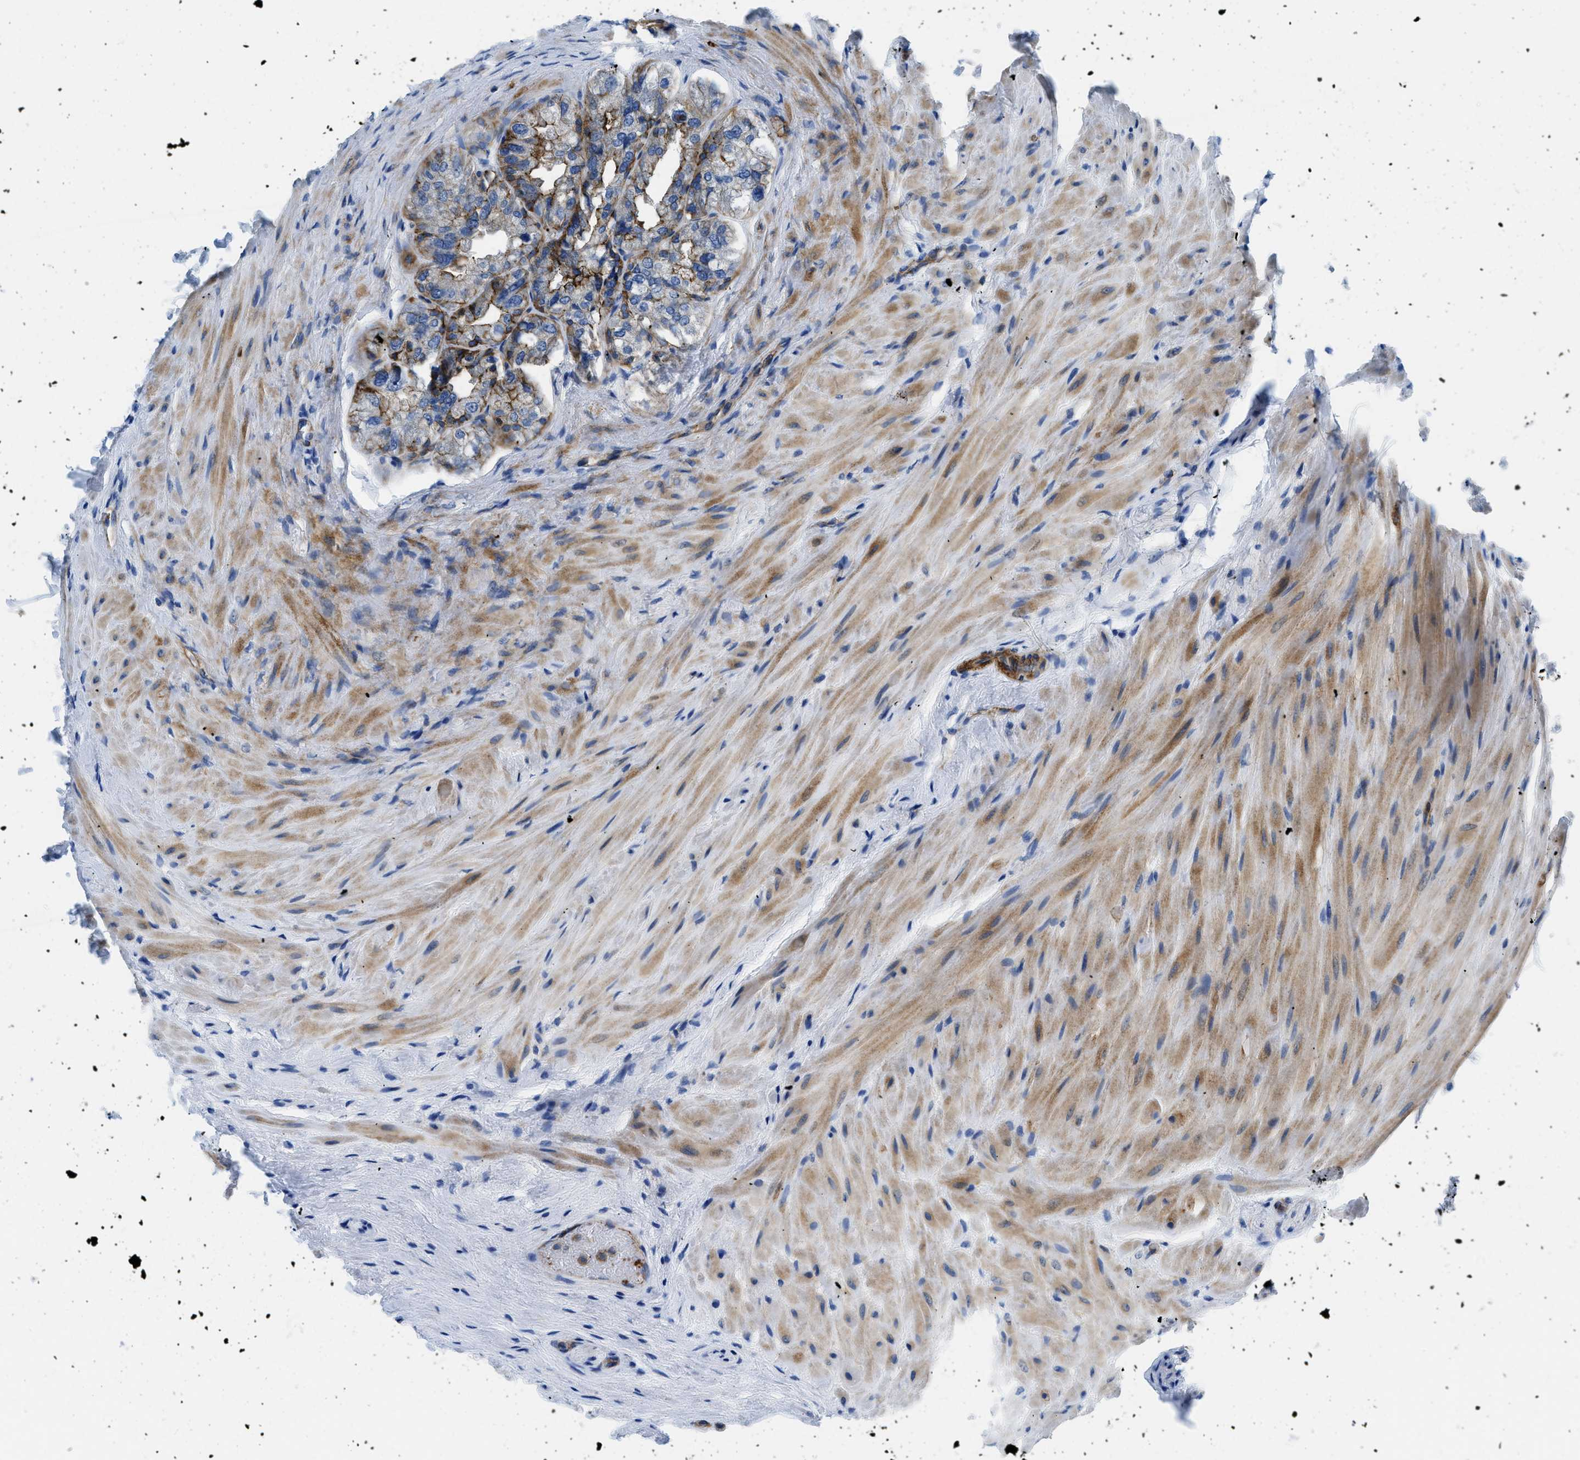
{"staining": {"intensity": "moderate", "quantity": "25%-75%", "location": "cytoplasmic/membranous"}, "tissue": "seminal vesicle", "cell_type": "Glandular cells", "image_type": "normal", "snomed": [{"axis": "morphology", "description": "Normal tissue, NOS"}, {"axis": "topography", "description": "Seminal veicle"}], "caption": "Immunohistochemical staining of benign human seminal vesicle demonstrates medium levels of moderate cytoplasmic/membranous staining in approximately 25%-75% of glandular cells.", "gene": "CUTA", "patient": {"sex": "male", "age": 68}}